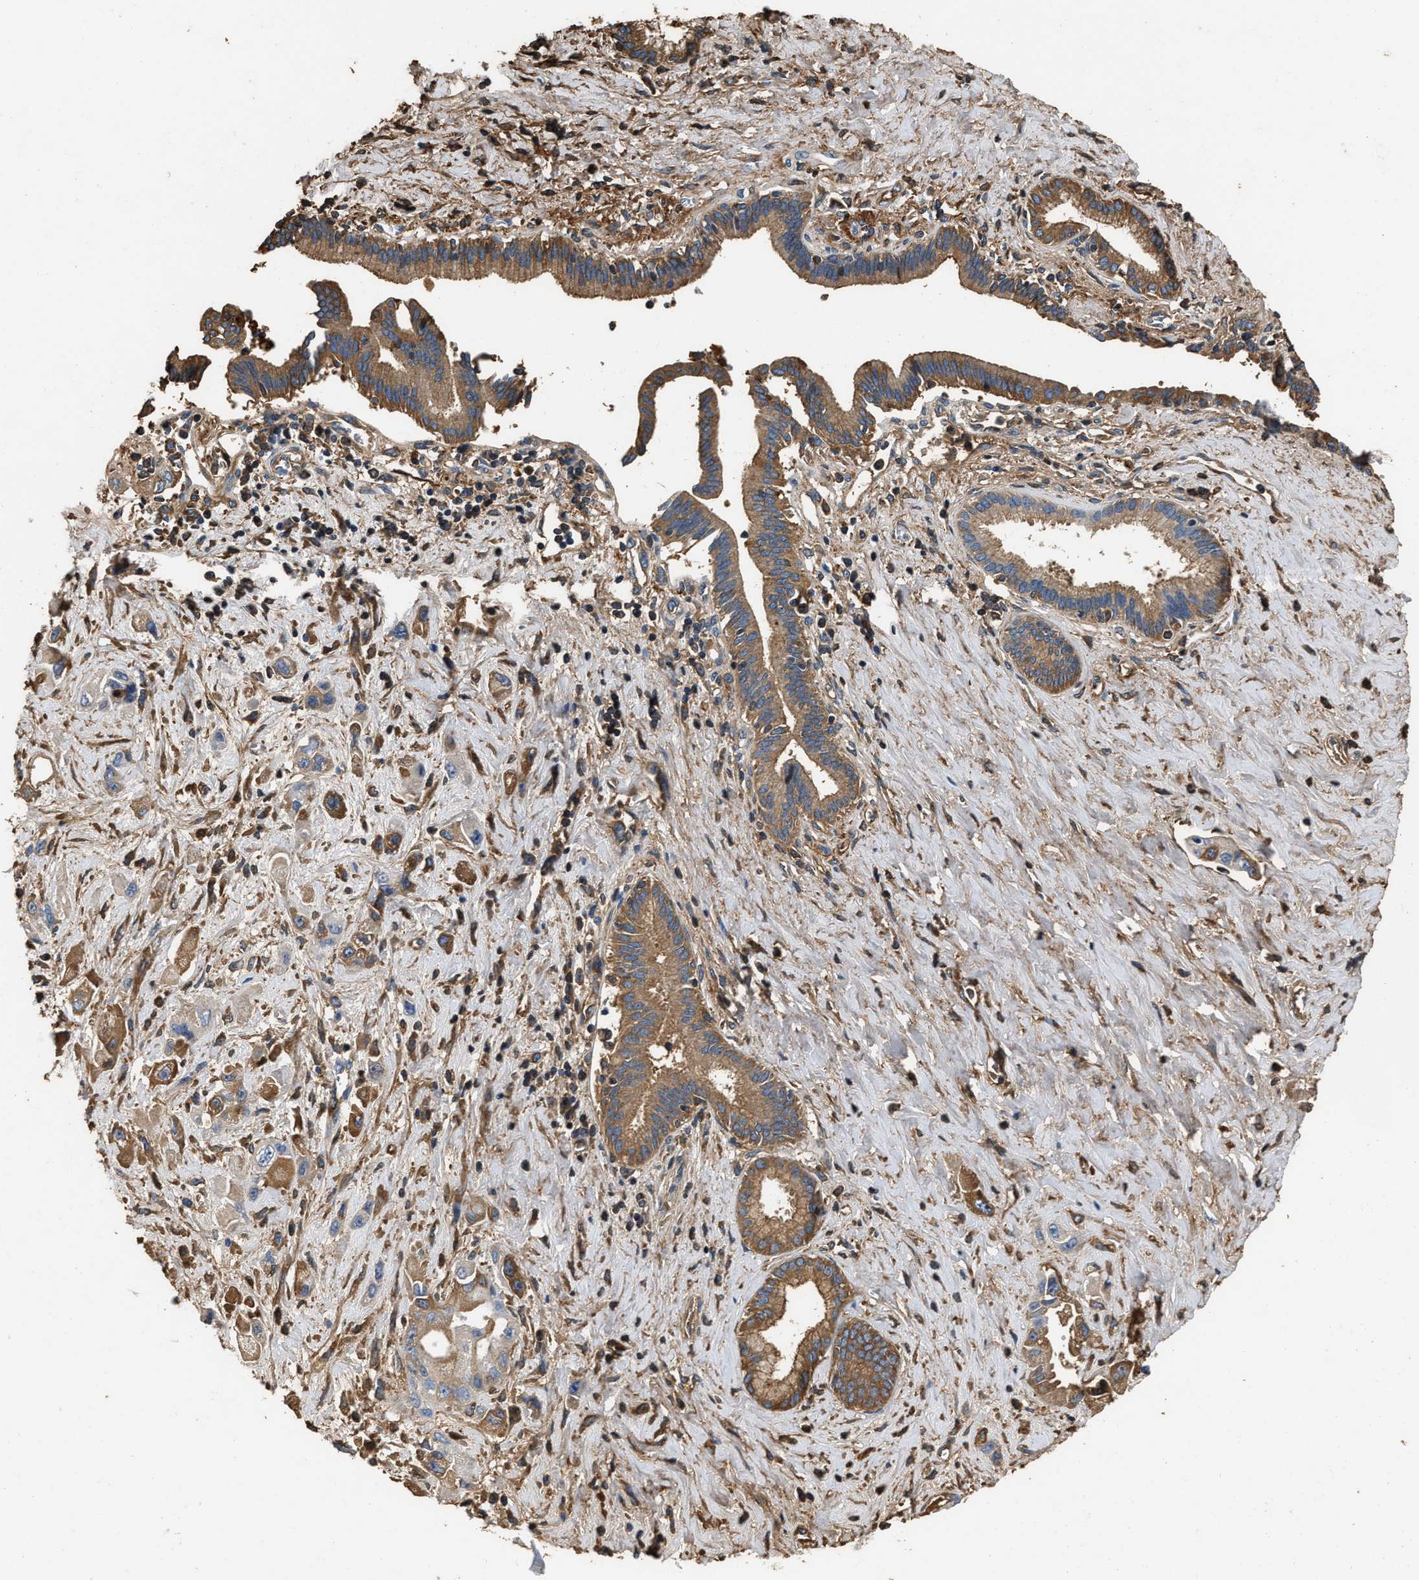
{"staining": {"intensity": "moderate", "quantity": ">75%", "location": "cytoplasmic/membranous"}, "tissue": "pancreatic cancer", "cell_type": "Tumor cells", "image_type": "cancer", "snomed": [{"axis": "morphology", "description": "Adenocarcinoma, NOS"}, {"axis": "topography", "description": "Pancreas"}], "caption": "Human pancreatic adenocarcinoma stained with a brown dye displays moderate cytoplasmic/membranous positive positivity in about >75% of tumor cells.", "gene": "C3", "patient": {"sex": "female", "age": 66}}